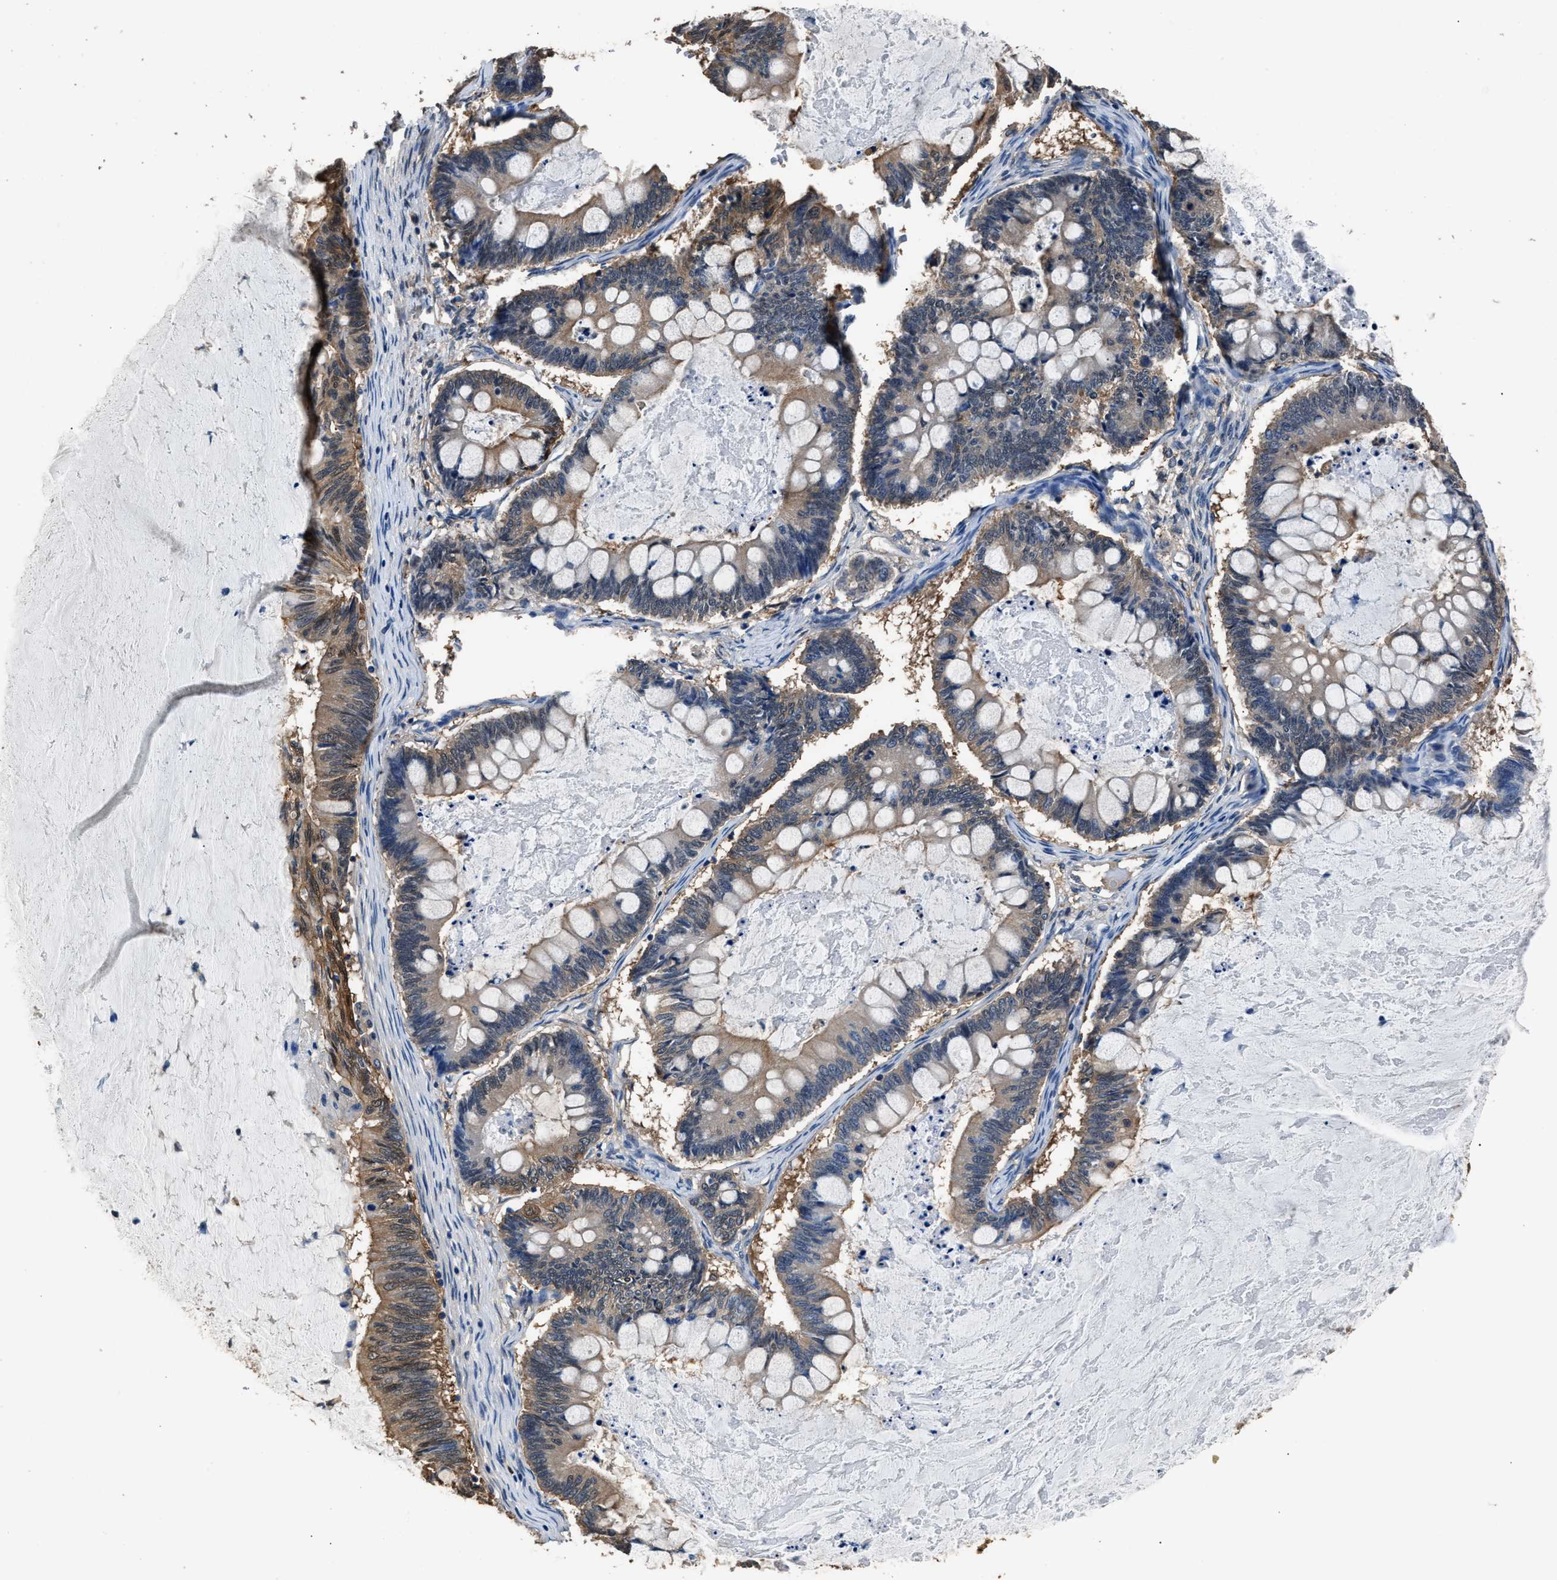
{"staining": {"intensity": "moderate", "quantity": ">75%", "location": "cytoplasmic/membranous"}, "tissue": "ovarian cancer", "cell_type": "Tumor cells", "image_type": "cancer", "snomed": [{"axis": "morphology", "description": "Cystadenocarcinoma, mucinous, NOS"}, {"axis": "topography", "description": "Ovary"}], "caption": "This micrograph shows immunohistochemistry (IHC) staining of human mucinous cystadenocarcinoma (ovarian), with medium moderate cytoplasmic/membranous staining in approximately >75% of tumor cells.", "gene": "GSTP1", "patient": {"sex": "female", "age": 61}}